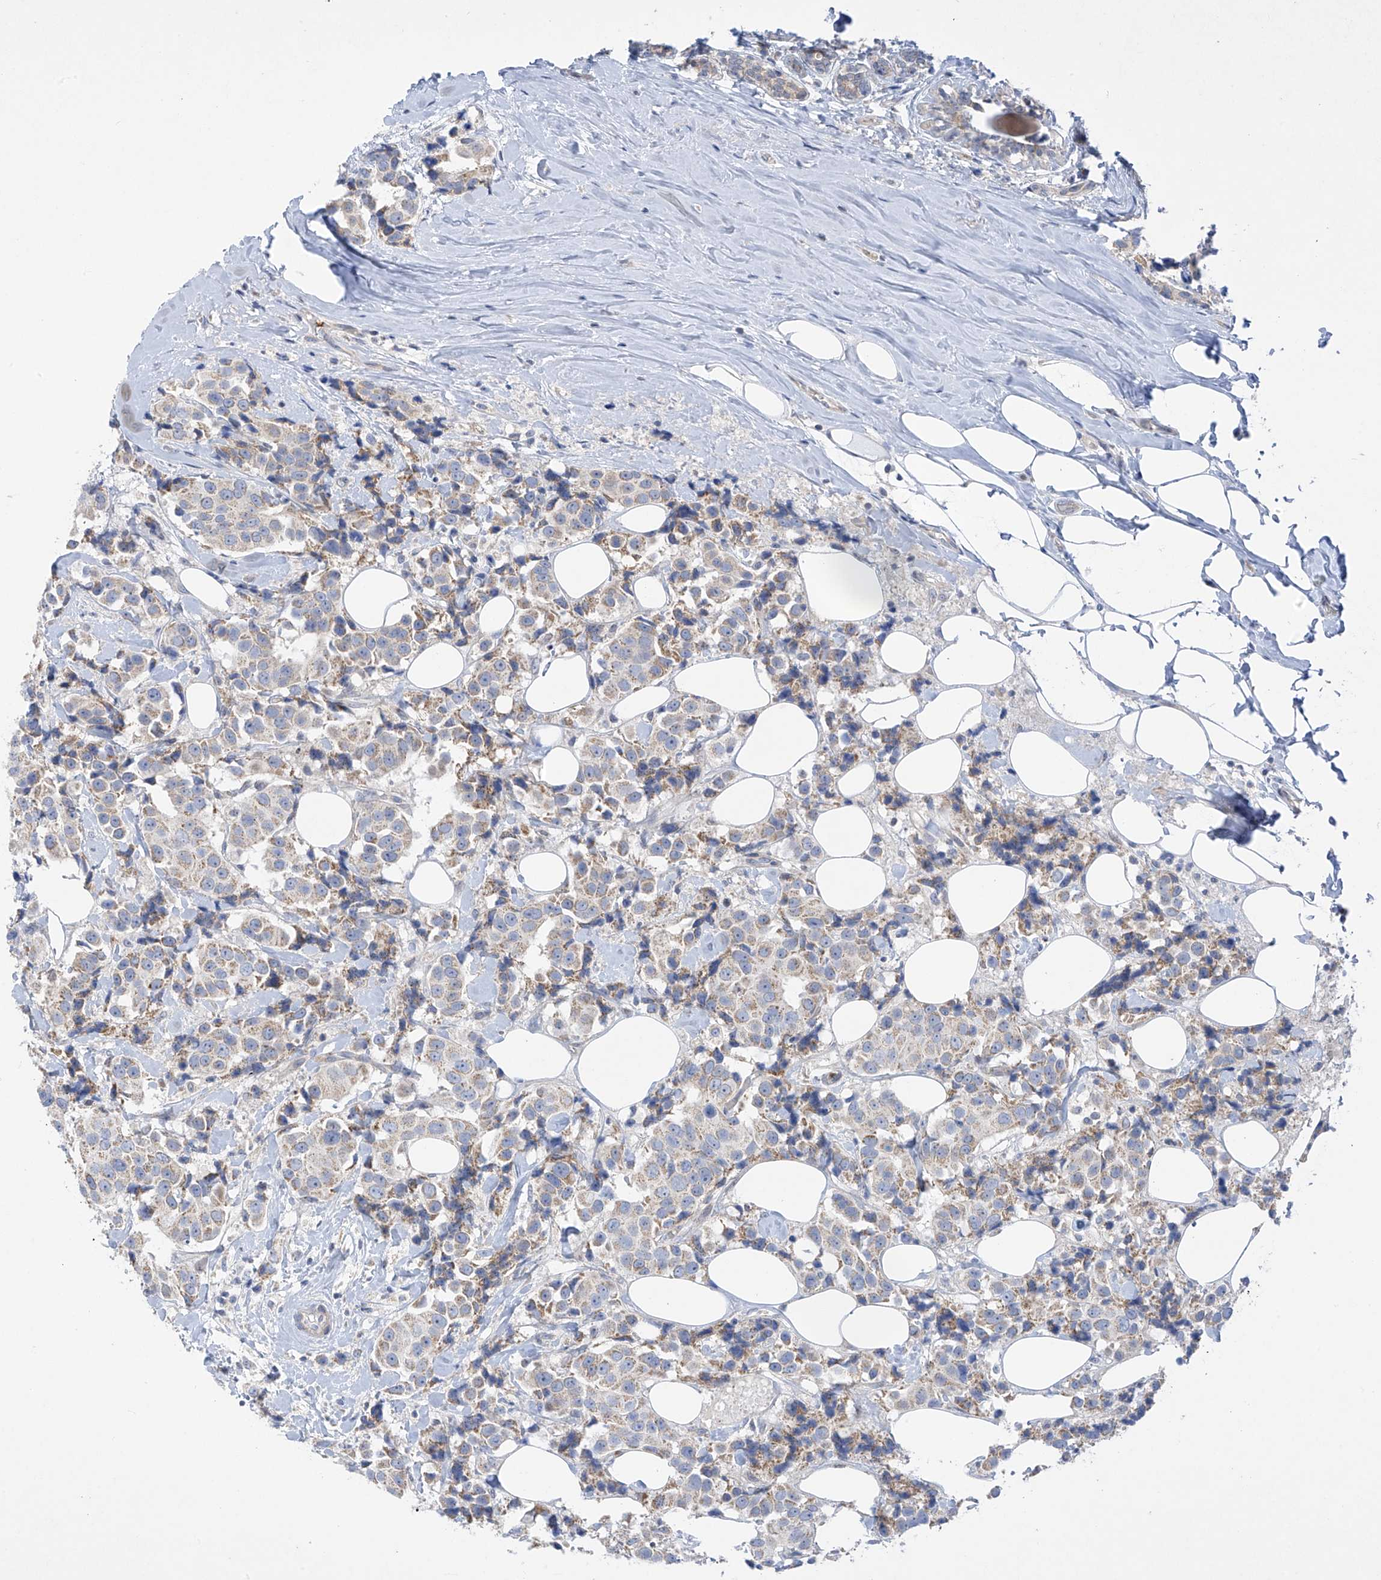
{"staining": {"intensity": "weak", "quantity": "25%-75%", "location": "cytoplasmic/membranous"}, "tissue": "breast cancer", "cell_type": "Tumor cells", "image_type": "cancer", "snomed": [{"axis": "morphology", "description": "Normal tissue, NOS"}, {"axis": "morphology", "description": "Duct carcinoma"}, {"axis": "topography", "description": "Breast"}], "caption": "Infiltrating ductal carcinoma (breast) was stained to show a protein in brown. There is low levels of weak cytoplasmic/membranous expression in approximately 25%-75% of tumor cells.", "gene": "METTL18", "patient": {"sex": "female", "age": 39}}